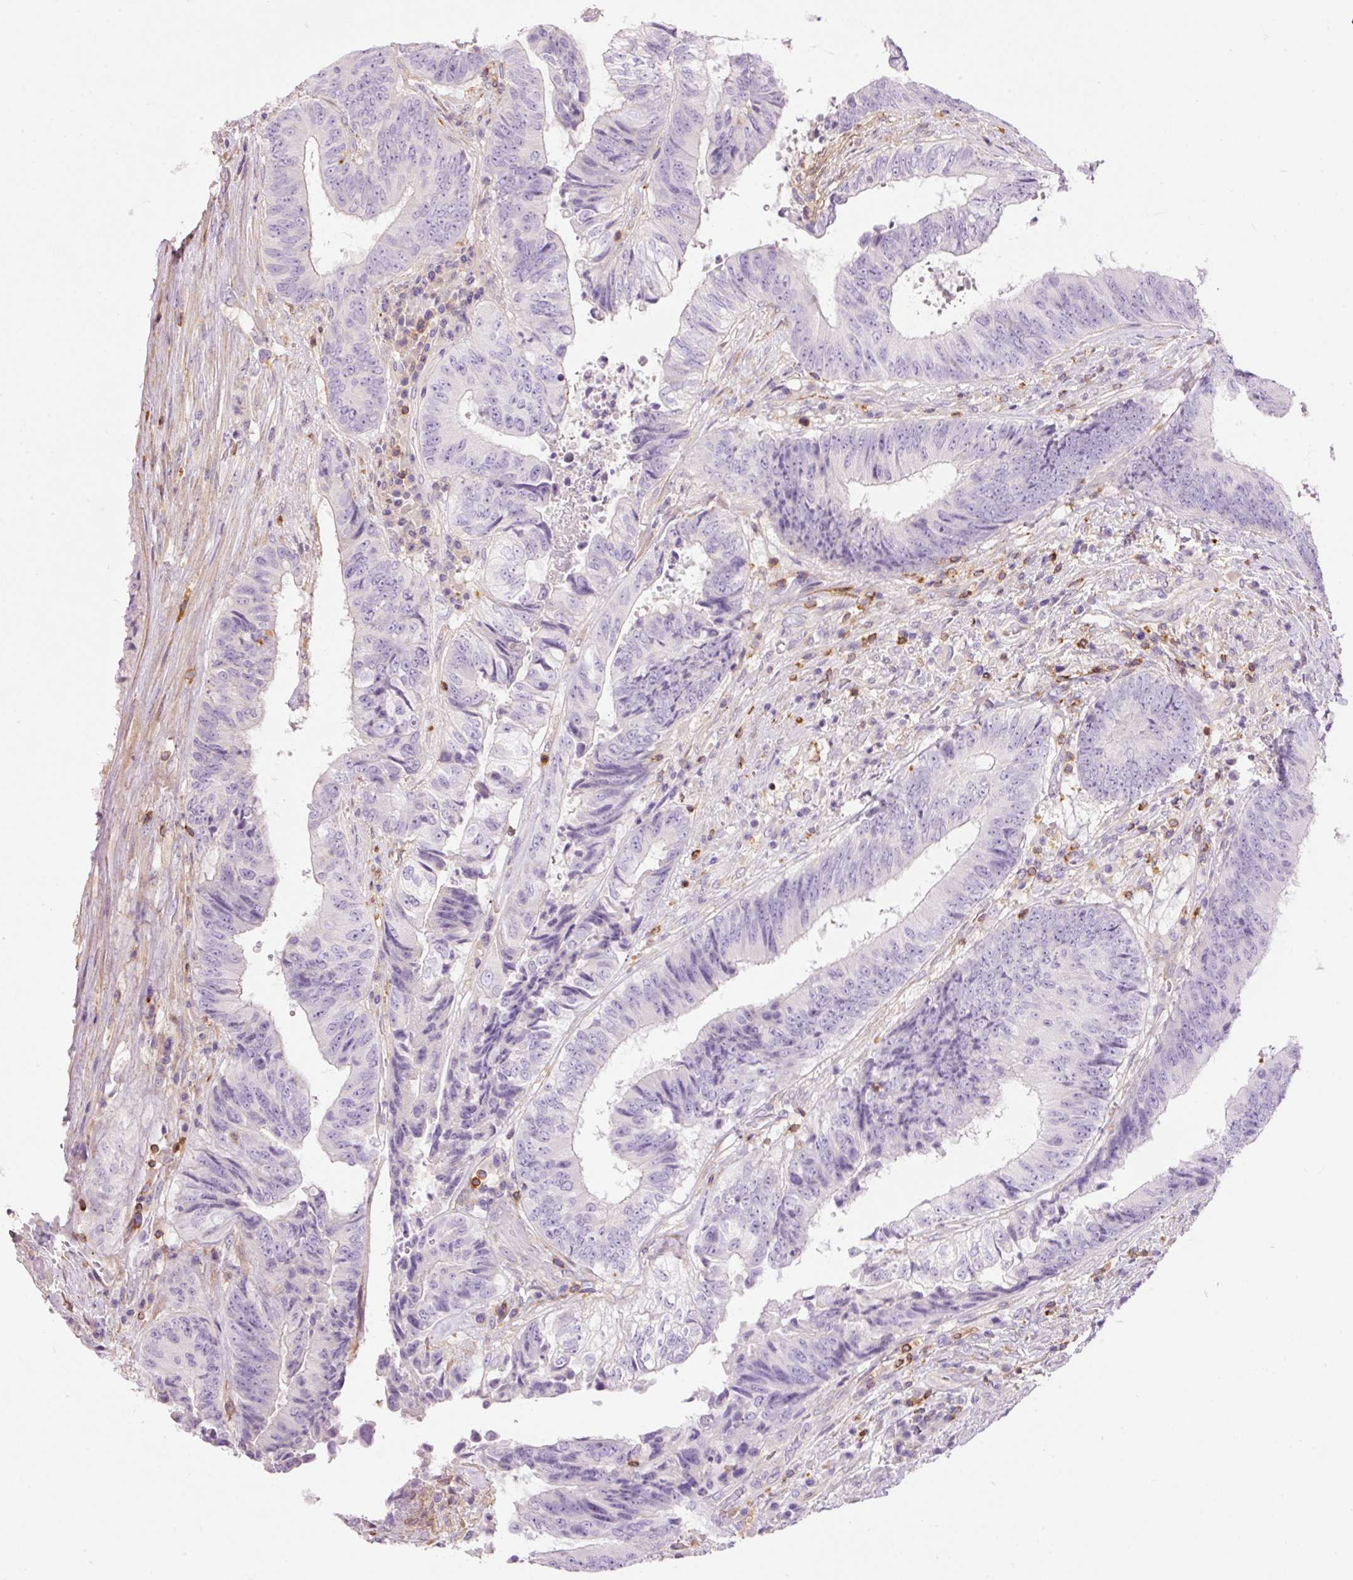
{"staining": {"intensity": "negative", "quantity": "none", "location": "none"}, "tissue": "colorectal cancer", "cell_type": "Tumor cells", "image_type": "cancer", "snomed": [{"axis": "morphology", "description": "Adenocarcinoma, NOS"}, {"axis": "topography", "description": "Rectum"}], "caption": "An IHC histopathology image of colorectal adenocarcinoma is shown. There is no staining in tumor cells of colorectal adenocarcinoma.", "gene": "DOK6", "patient": {"sex": "male", "age": 72}}